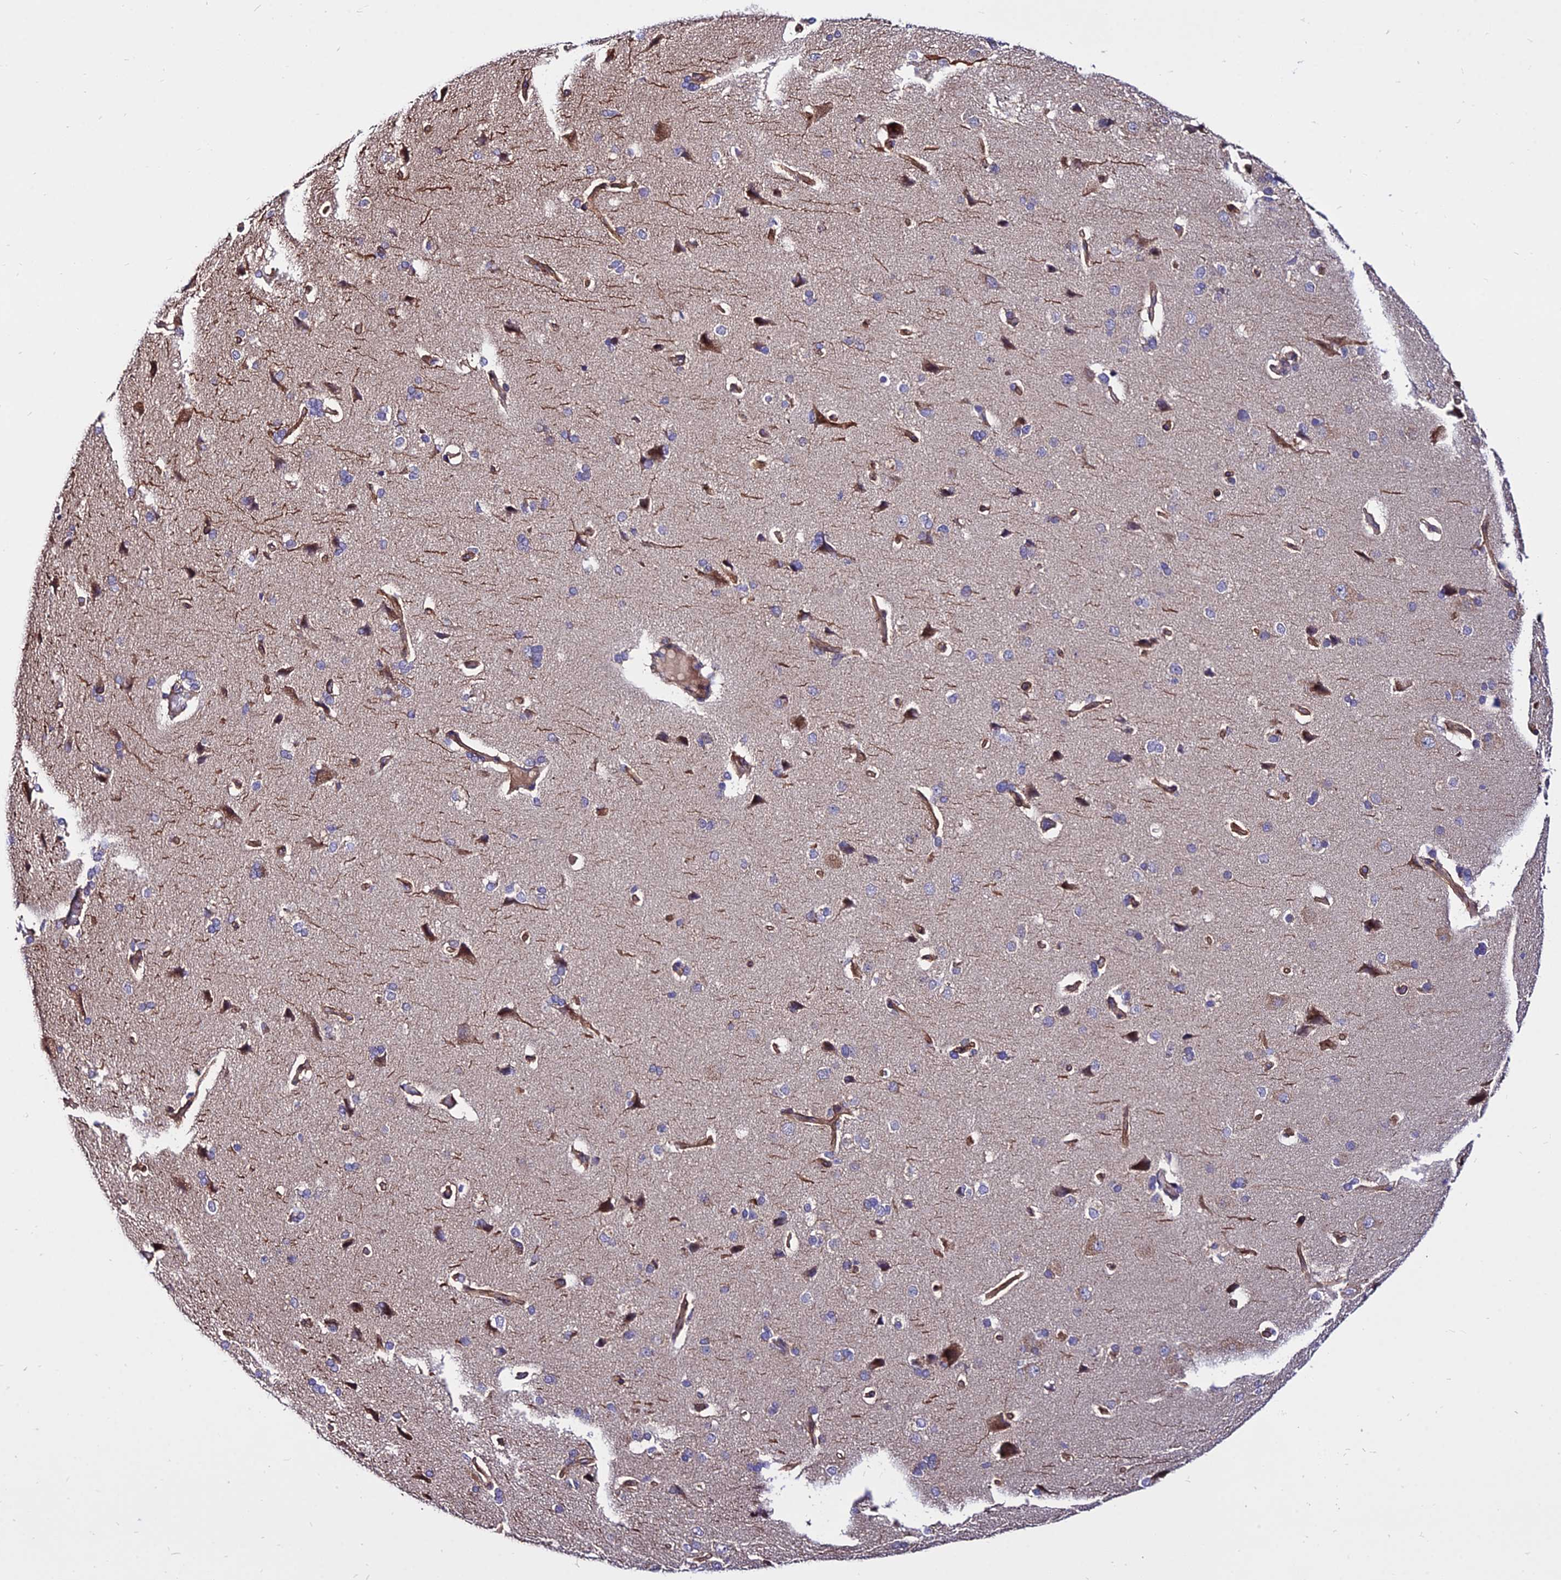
{"staining": {"intensity": "weak", "quantity": ">75%", "location": "cytoplasmic/membranous"}, "tissue": "cerebral cortex", "cell_type": "Endothelial cells", "image_type": "normal", "snomed": [{"axis": "morphology", "description": "Normal tissue, NOS"}, {"axis": "topography", "description": "Cerebral cortex"}], "caption": "Immunohistochemical staining of benign cerebral cortex shows low levels of weak cytoplasmic/membranous expression in approximately >75% of endothelial cells.", "gene": "CDC37L1", "patient": {"sex": "male", "age": 62}}